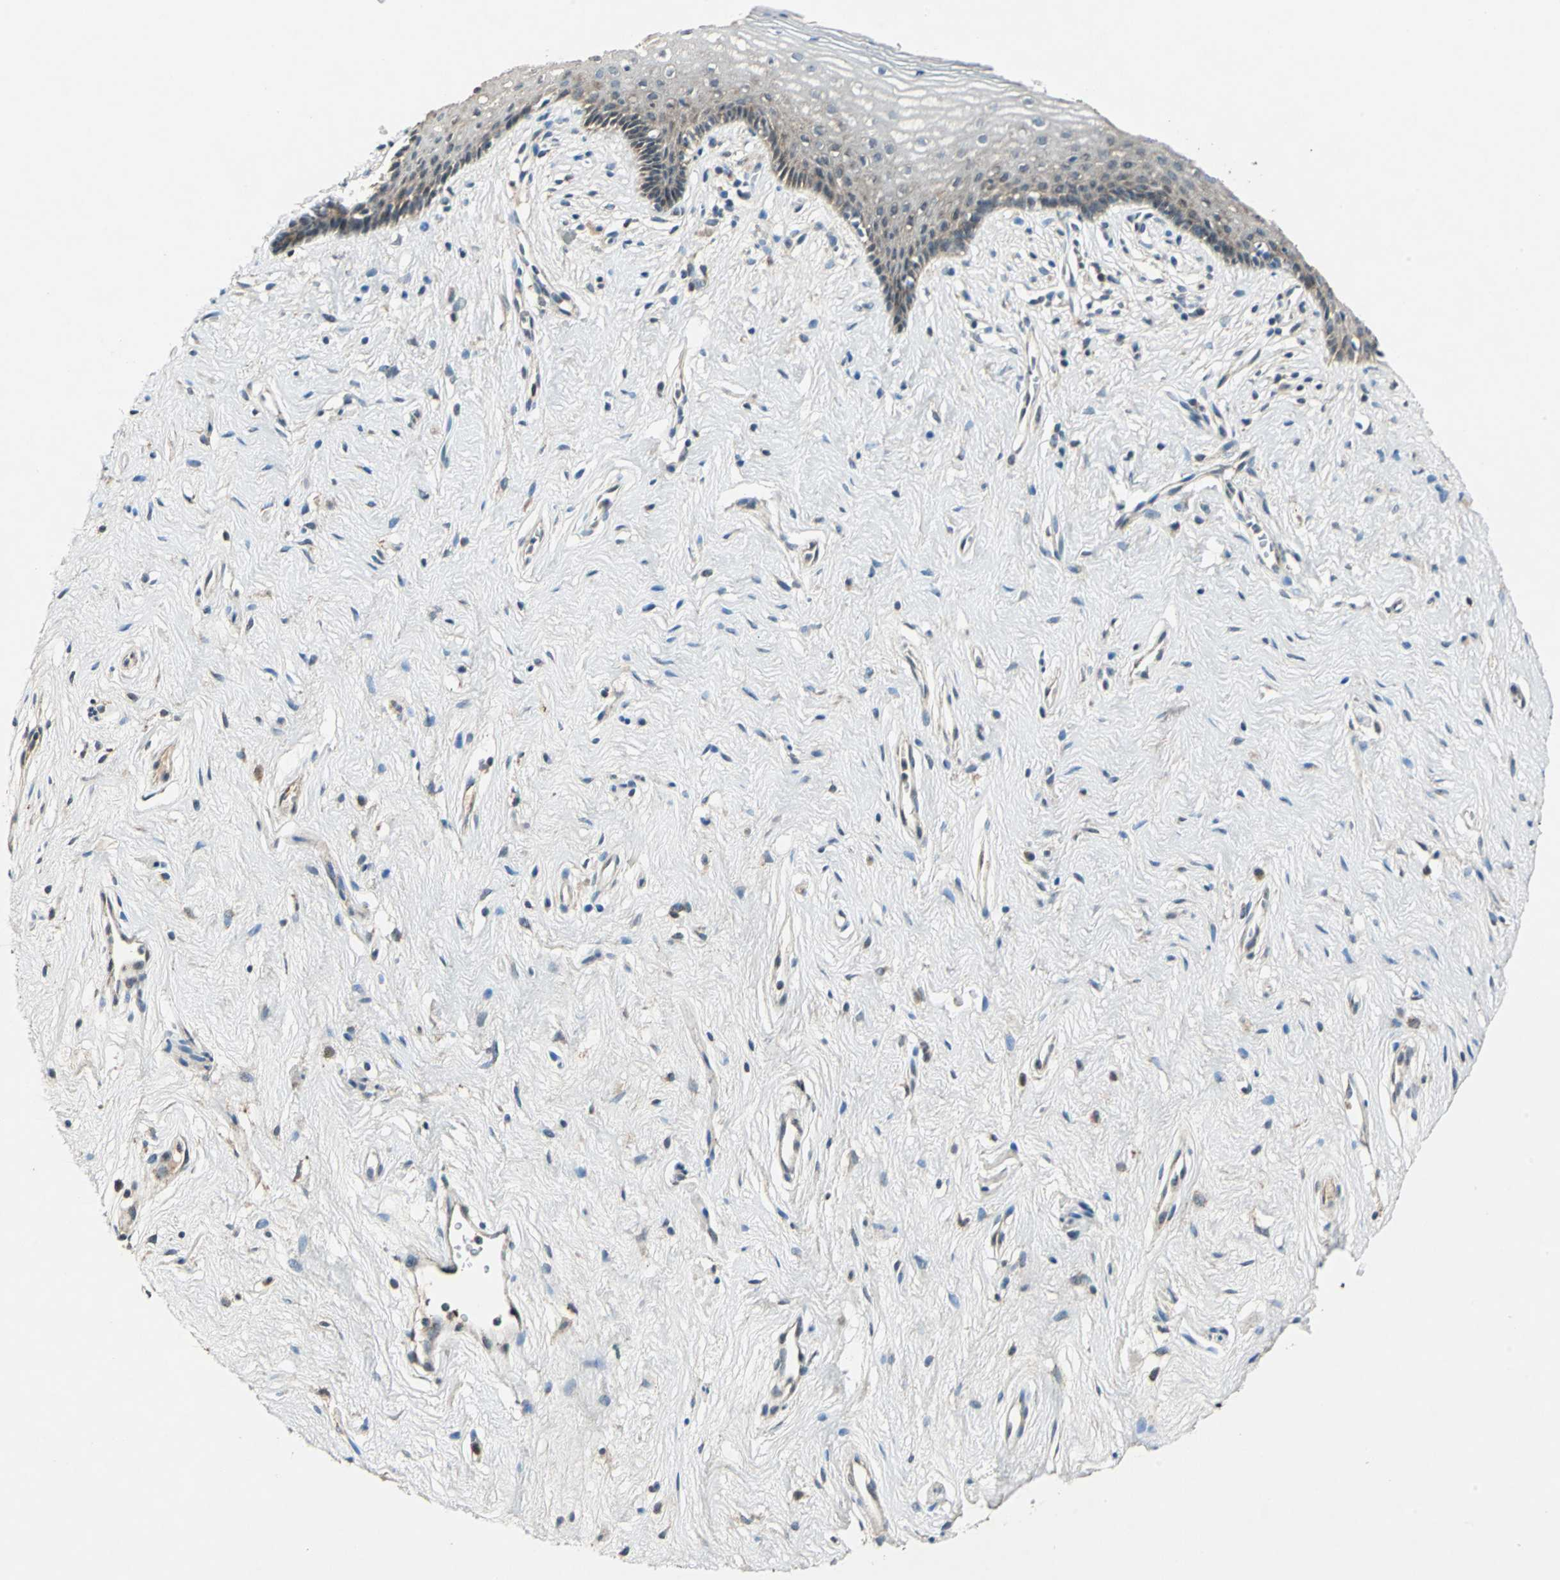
{"staining": {"intensity": "weak", "quantity": "<25%", "location": "cytoplasmic/membranous"}, "tissue": "vagina", "cell_type": "Squamous epithelial cells", "image_type": "normal", "snomed": [{"axis": "morphology", "description": "Normal tissue, NOS"}, {"axis": "topography", "description": "Vagina"}], "caption": "An IHC micrograph of unremarkable vagina is shown. There is no staining in squamous epithelial cells of vagina.", "gene": "AHSA1", "patient": {"sex": "female", "age": 44}}